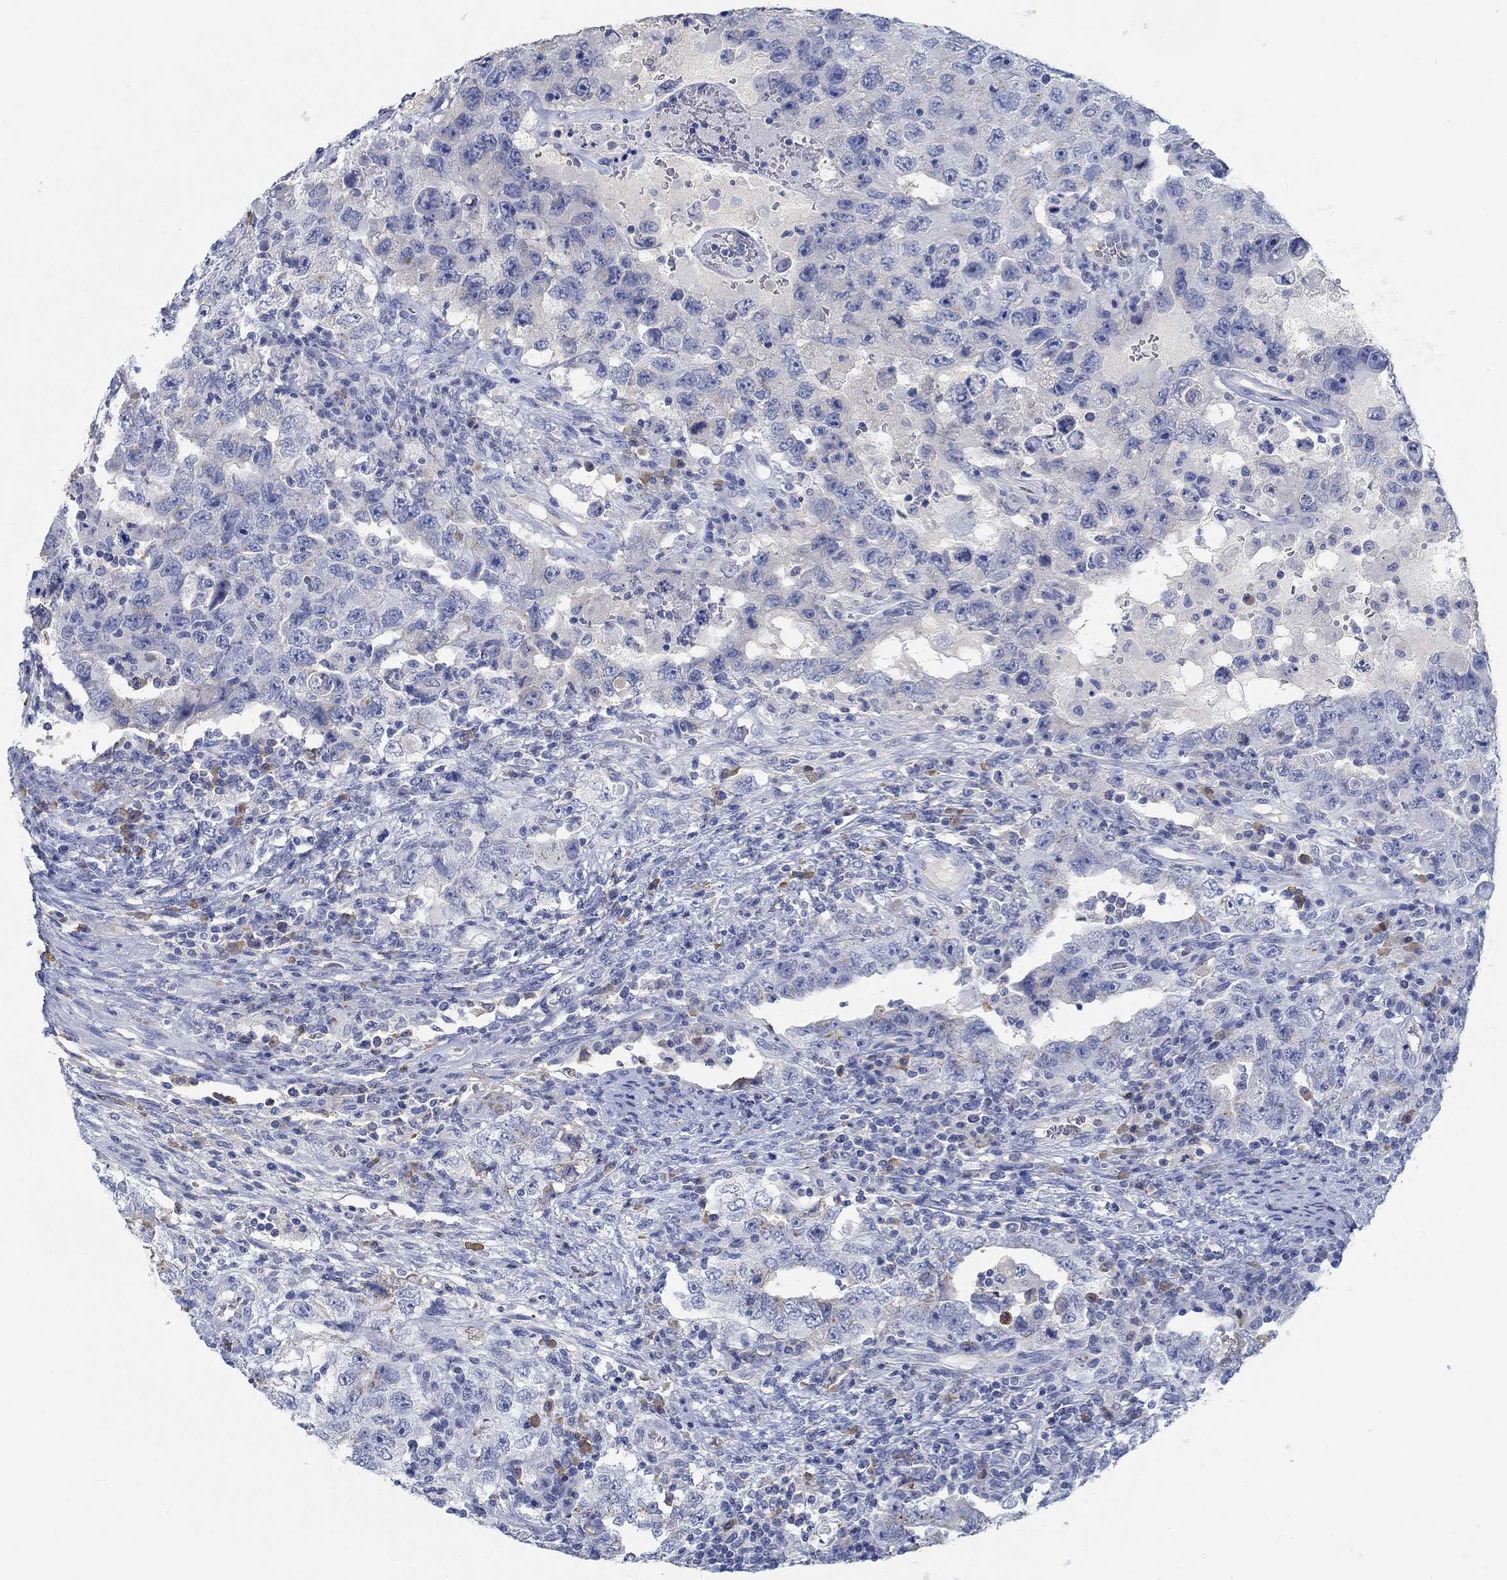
{"staining": {"intensity": "weak", "quantity": "<25%", "location": "cytoplasmic/membranous"}, "tissue": "testis cancer", "cell_type": "Tumor cells", "image_type": "cancer", "snomed": [{"axis": "morphology", "description": "Carcinoma, Embryonal, NOS"}, {"axis": "topography", "description": "Testis"}], "caption": "Embryonal carcinoma (testis) was stained to show a protein in brown. There is no significant staining in tumor cells. (Stains: DAB (3,3'-diaminobenzidine) IHC with hematoxylin counter stain, Microscopy: brightfield microscopy at high magnification).", "gene": "TEKT4", "patient": {"sex": "male", "age": 26}}